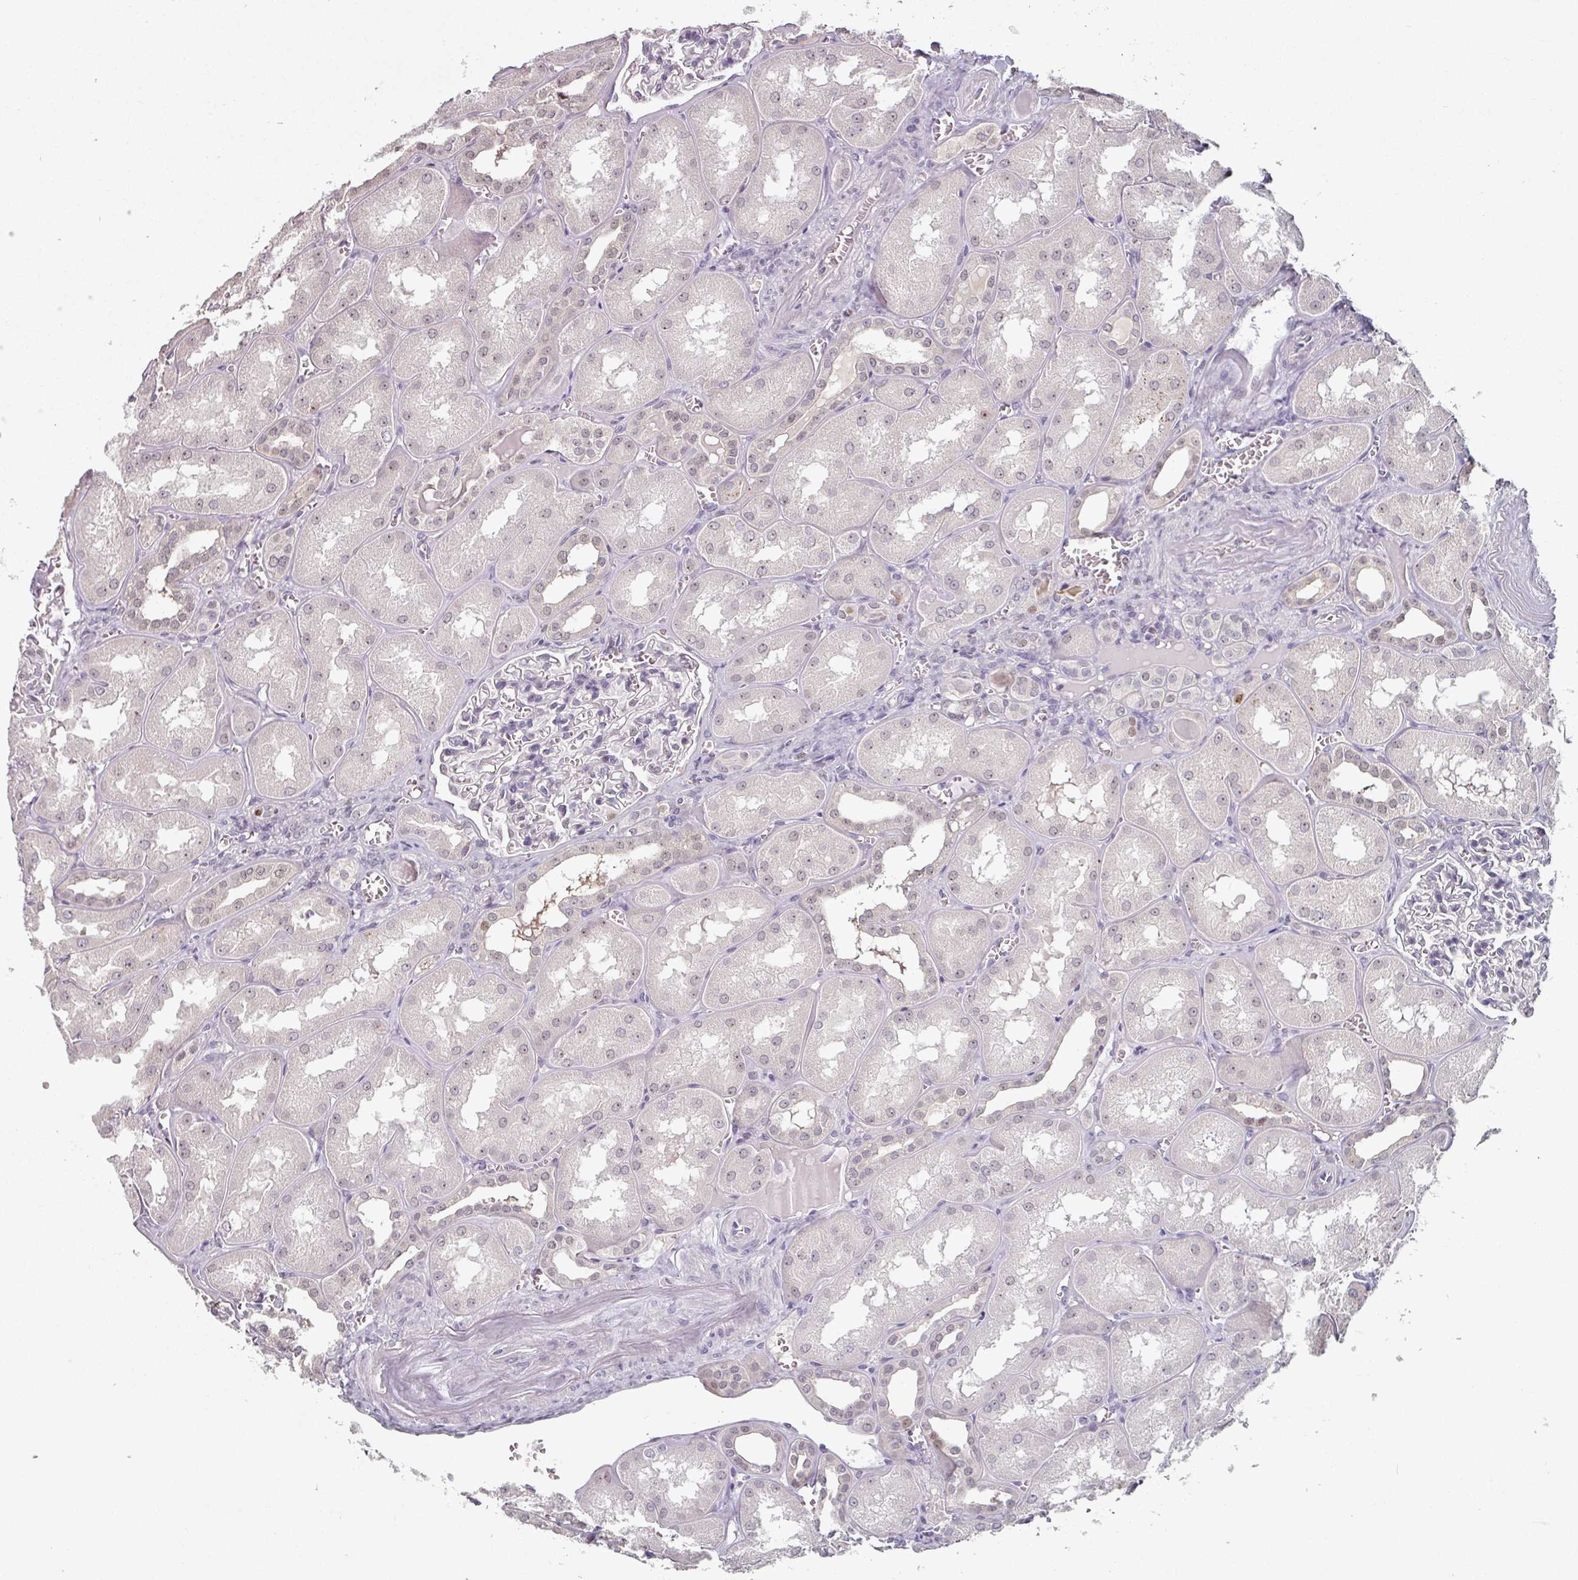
{"staining": {"intensity": "negative", "quantity": "none", "location": "none"}, "tissue": "kidney", "cell_type": "Cells in glomeruli", "image_type": "normal", "snomed": [{"axis": "morphology", "description": "Normal tissue, NOS"}, {"axis": "topography", "description": "Kidney"}], "caption": "DAB immunohistochemical staining of benign human kidney reveals no significant positivity in cells in glomeruli.", "gene": "ZBTB6", "patient": {"sex": "male", "age": 61}}